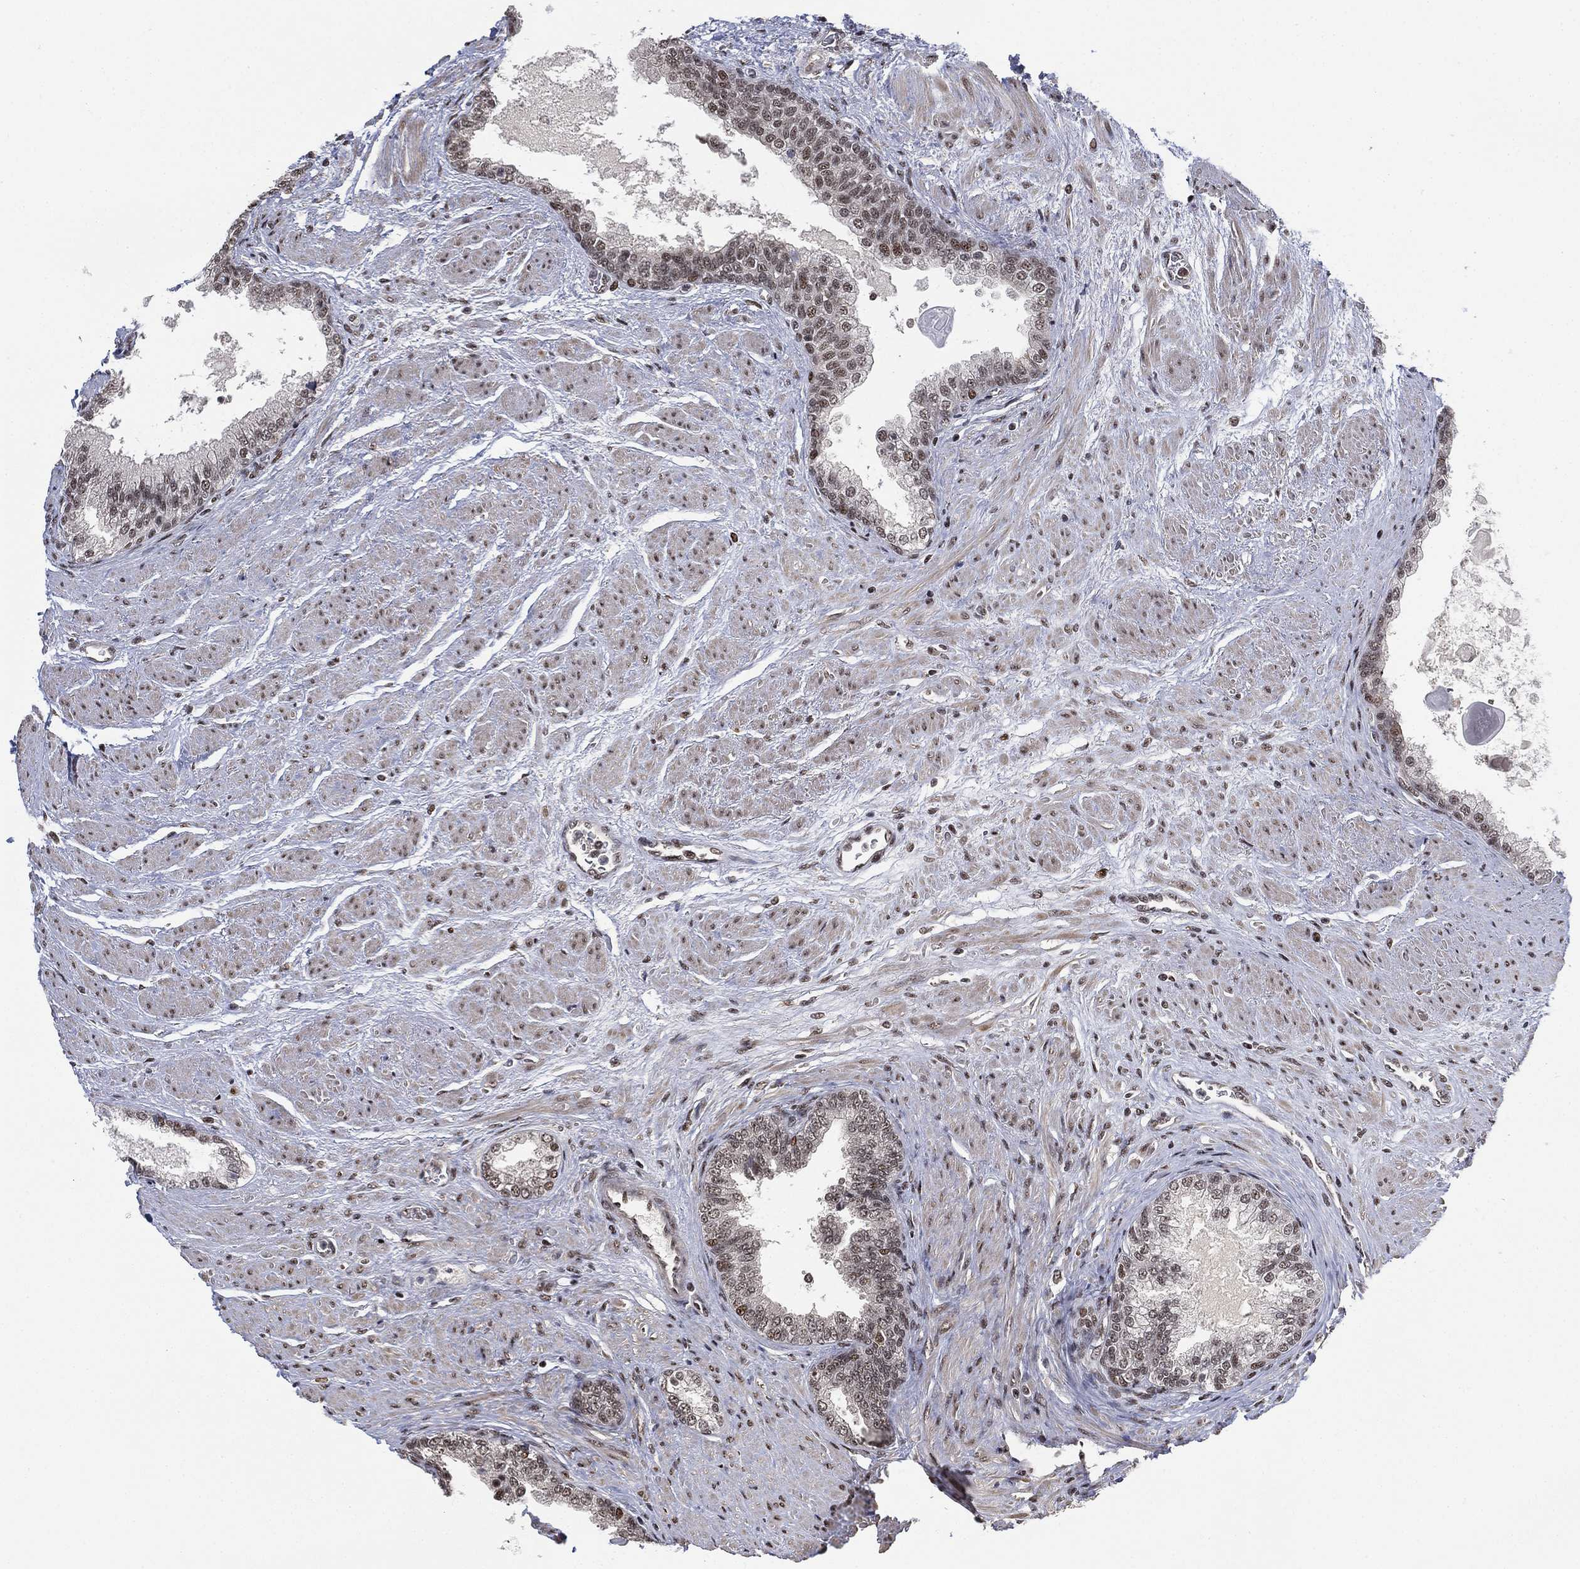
{"staining": {"intensity": "moderate", "quantity": "25%-75%", "location": "nuclear"}, "tissue": "prostate cancer", "cell_type": "Tumor cells", "image_type": "cancer", "snomed": [{"axis": "morphology", "description": "Adenocarcinoma, NOS"}, {"axis": "topography", "description": "Prostate and seminal vesicle, NOS"}, {"axis": "topography", "description": "Prostate"}], "caption": "Prostate adenocarcinoma tissue demonstrates moderate nuclear expression in approximately 25%-75% of tumor cells", "gene": "ZSCAN30", "patient": {"sex": "male", "age": 62}}